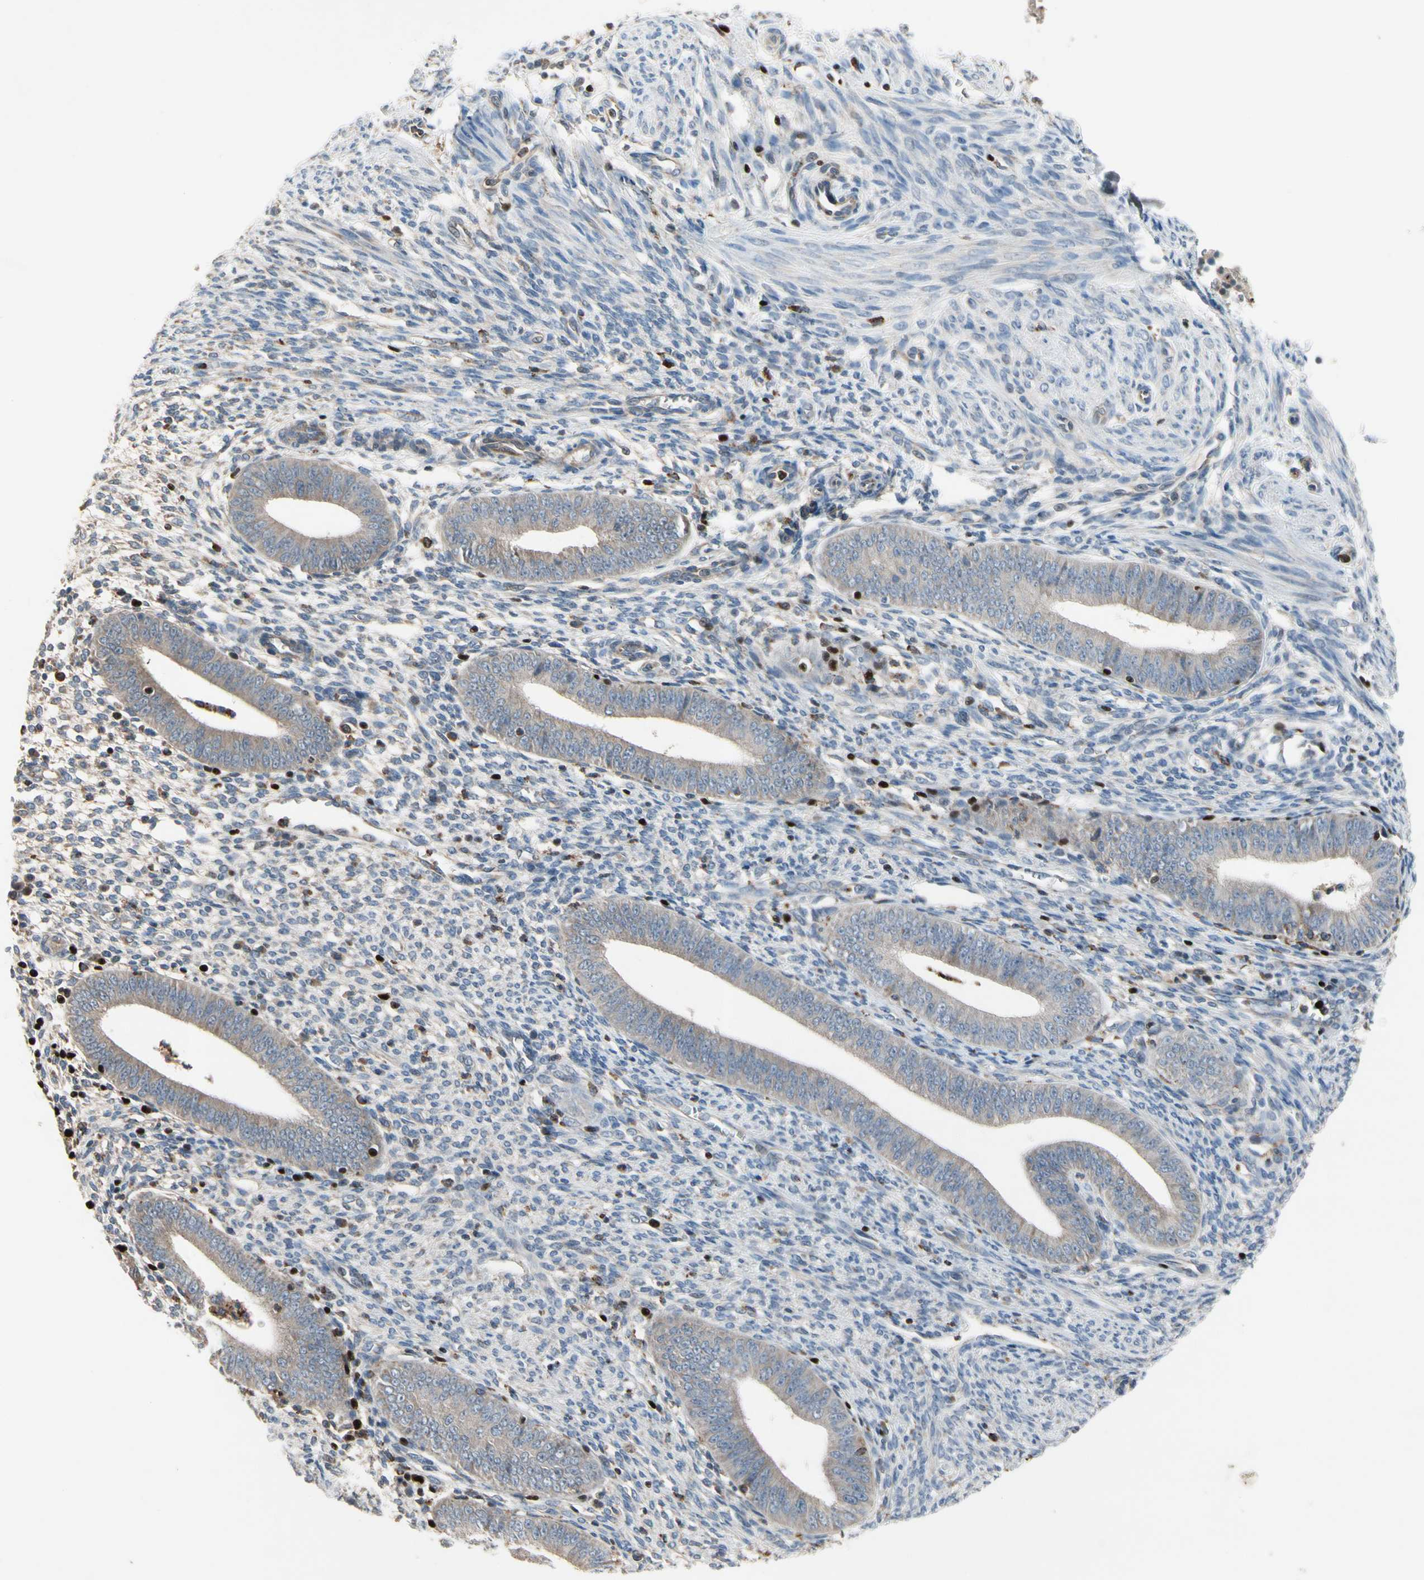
{"staining": {"intensity": "negative", "quantity": "none", "location": "none"}, "tissue": "endometrium", "cell_type": "Cells in endometrial stroma", "image_type": "normal", "snomed": [{"axis": "morphology", "description": "Normal tissue, NOS"}, {"axis": "topography", "description": "Endometrium"}], "caption": "DAB (3,3'-diaminobenzidine) immunohistochemical staining of unremarkable endometrium exhibits no significant positivity in cells in endometrial stroma.", "gene": "TBX21", "patient": {"sex": "female", "age": 35}}